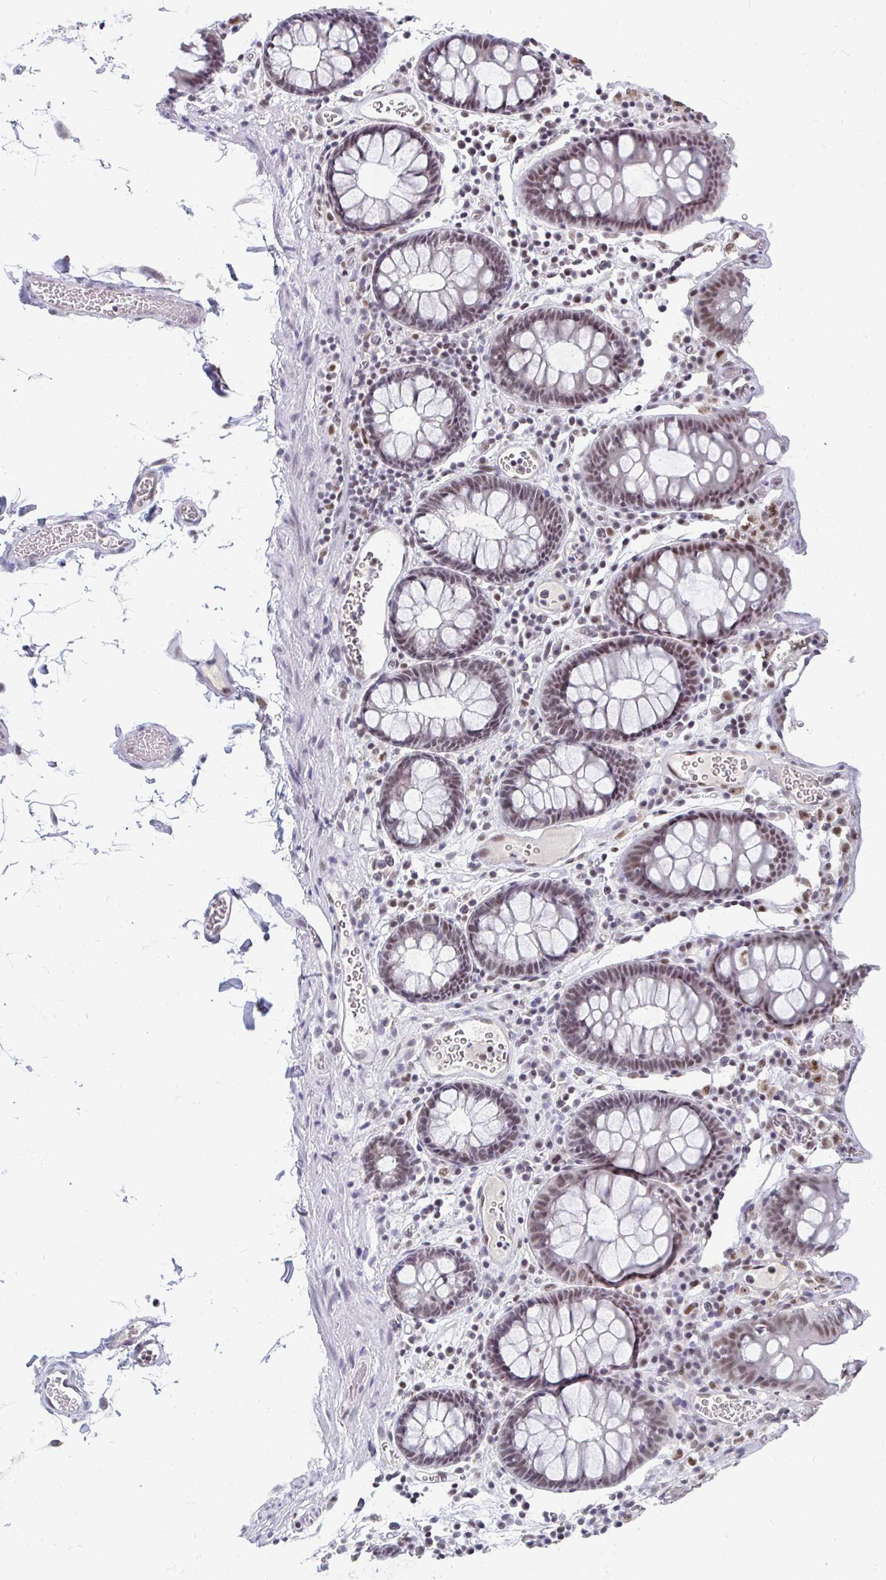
{"staining": {"intensity": "negative", "quantity": "none", "location": "none"}, "tissue": "colon", "cell_type": "Endothelial cells", "image_type": "normal", "snomed": [{"axis": "morphology", "description": "Normal tissue, NOS"}, {"axis": "topography", "description": "Colon"}, {"axis": "topography", "description": "Peripheral nerve tissue"}], "caption": "Colon stained for a protein using immunohistochemistry shows no positivity endothelial cells.", "gene": "GTF2H1", "patient": {"sex": "male", "age": 84}}